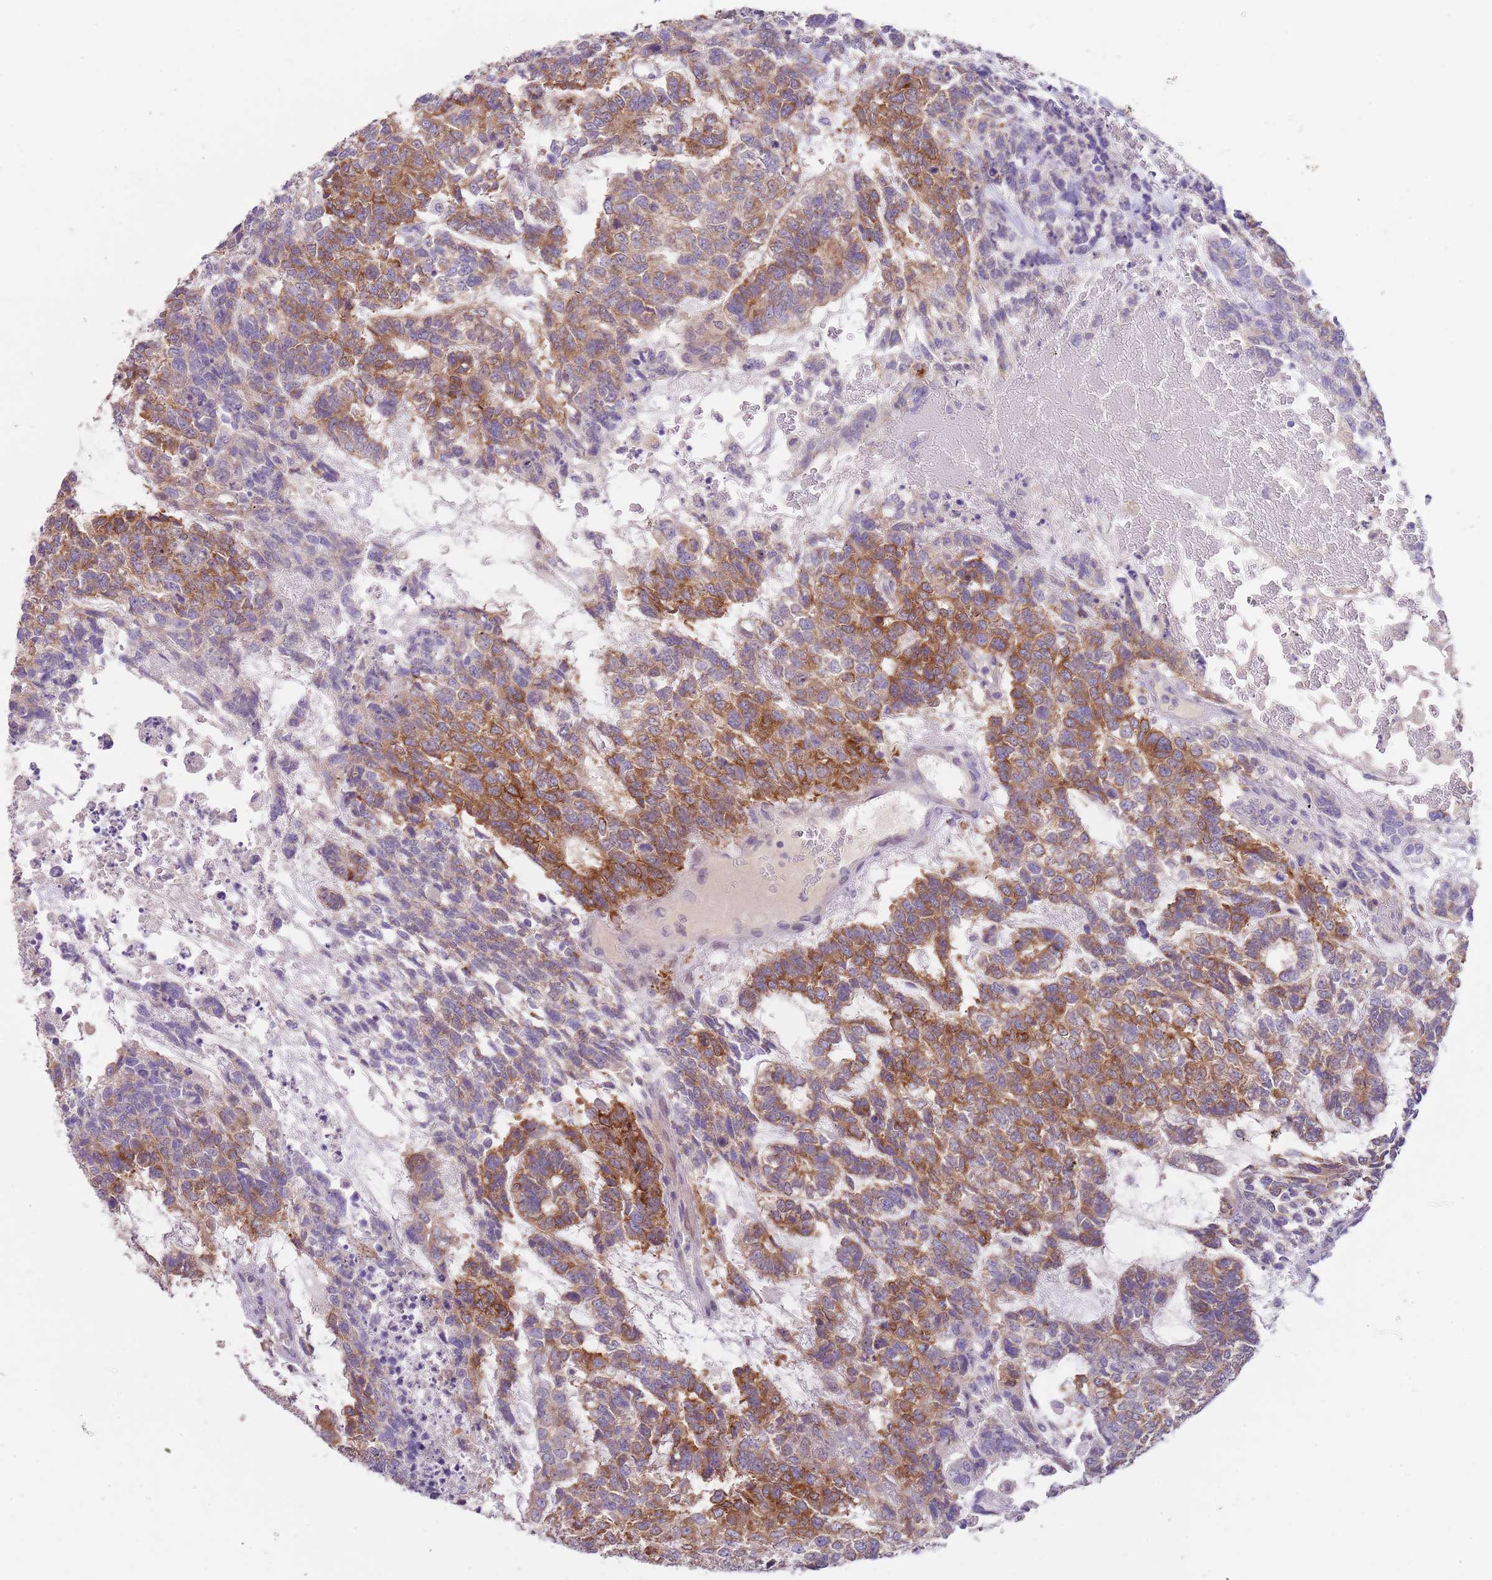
{"staining": {"intensity": "moderate", "quantity": ">75%", "location": "cytoplasmic/membranous"}, "tissue": "testis cancer", "cell_type": "Tumor cells", "image_type": "cancer", "snomed": [{"axis": "morphology", "description": "Carcinoma, Embryonal, NOS"}, {"axis": "topography", "description": "Testis"}], "caption": "Immunohistochemical staining of human embryonal carcinoma (testis) demonstrates medium levels of moderate cytoplasmic/membranous expression in approximately >75% of tumor cells.", "gene": "C2CD3", "patient": {"sex": "male", "age": 23}}